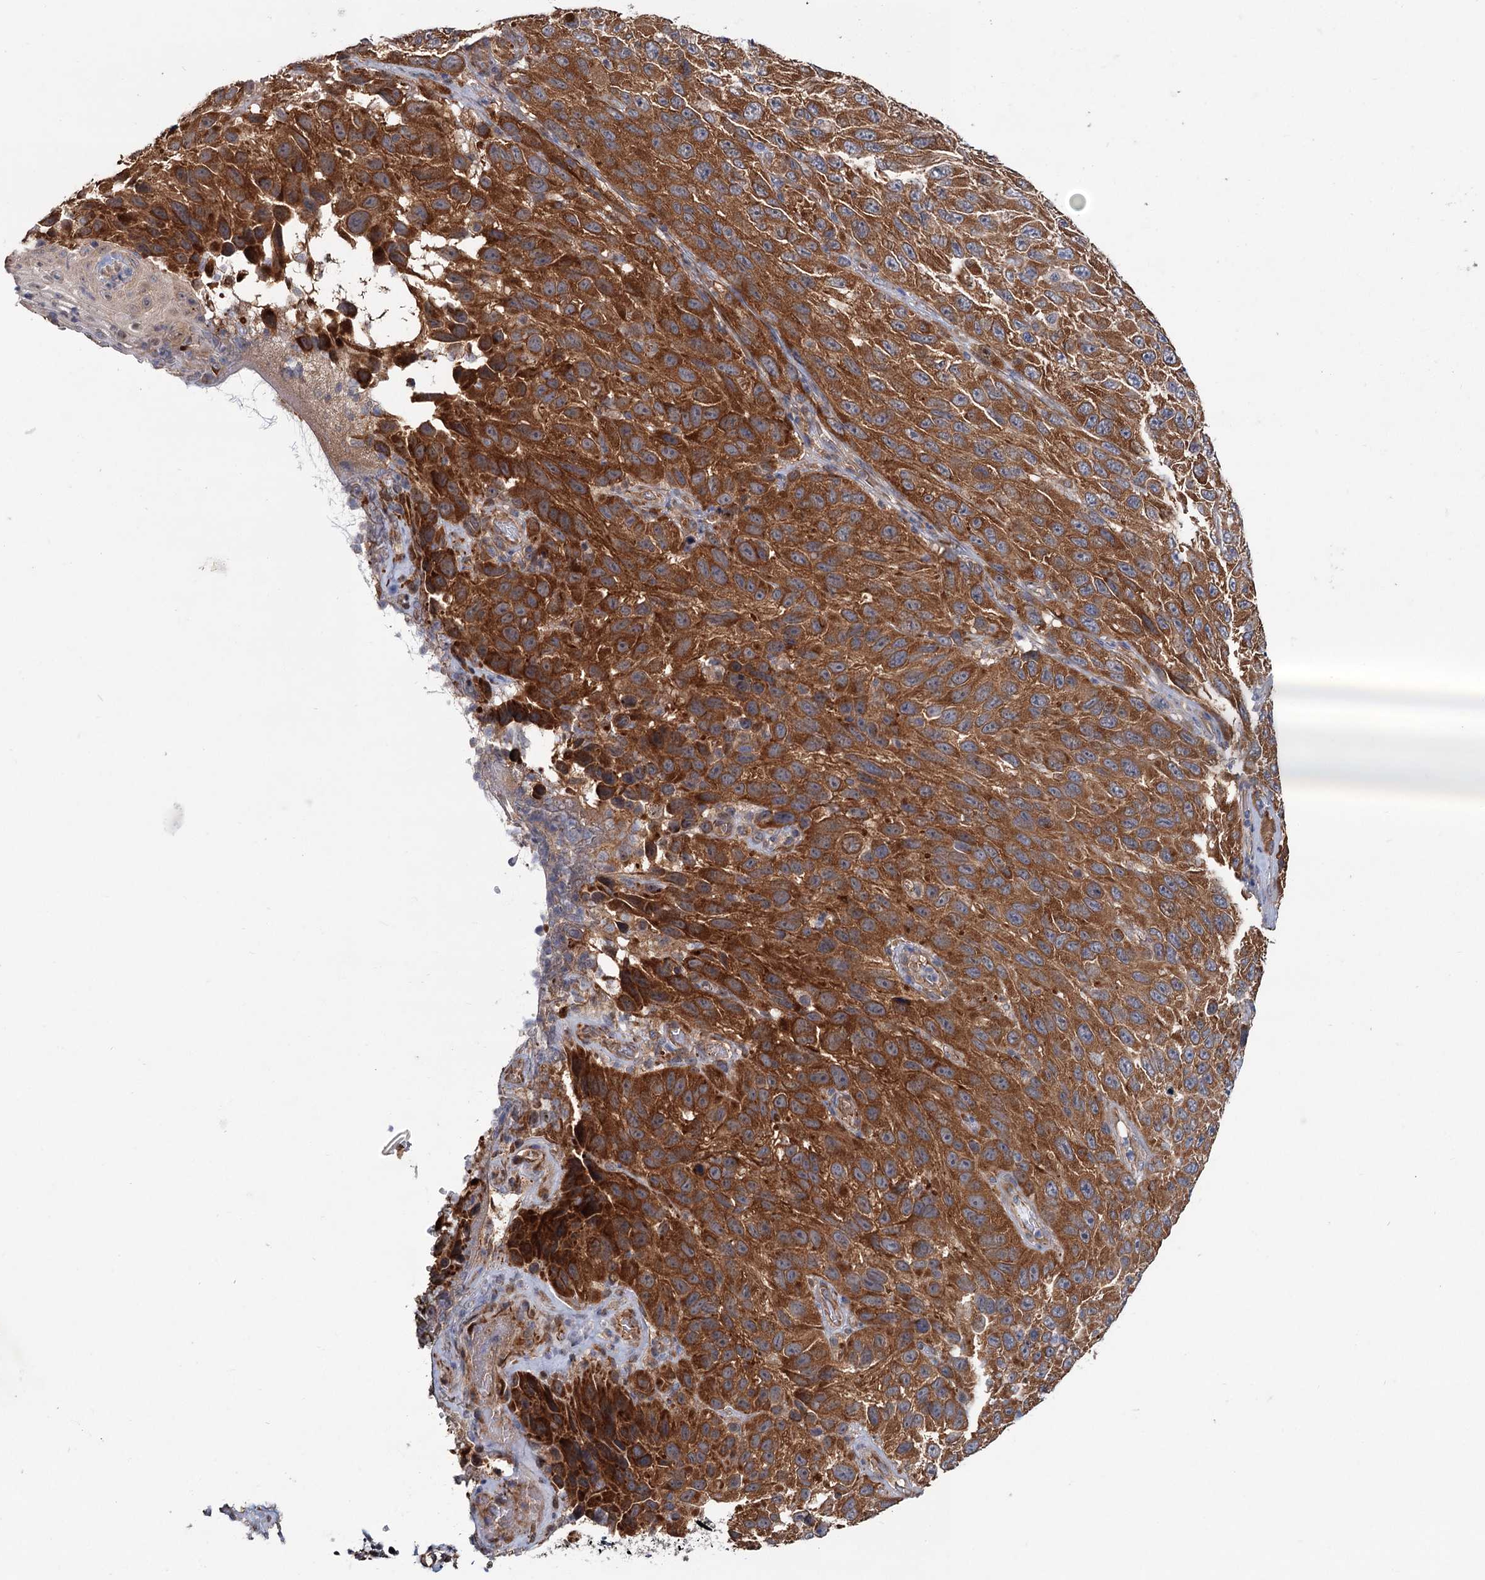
{"staining": {"intensity": "strong", "quantity": ">75%", "location": "cytoplasmic/membranous"}, "tissue": "melanoma", "cell_type": "Tumor cells", "image_type": "cancer", "snomed": [{"axis": "morphology", "description": "Malignant melanoma, NOS"}, {"axis": "topography", "description": "Skin"}], "caption": "Melanoma stained with a protein marker displays strong staining in tumor cells.", "gene": "MTRR", "patient": {"sex": "female", "age": 96}}